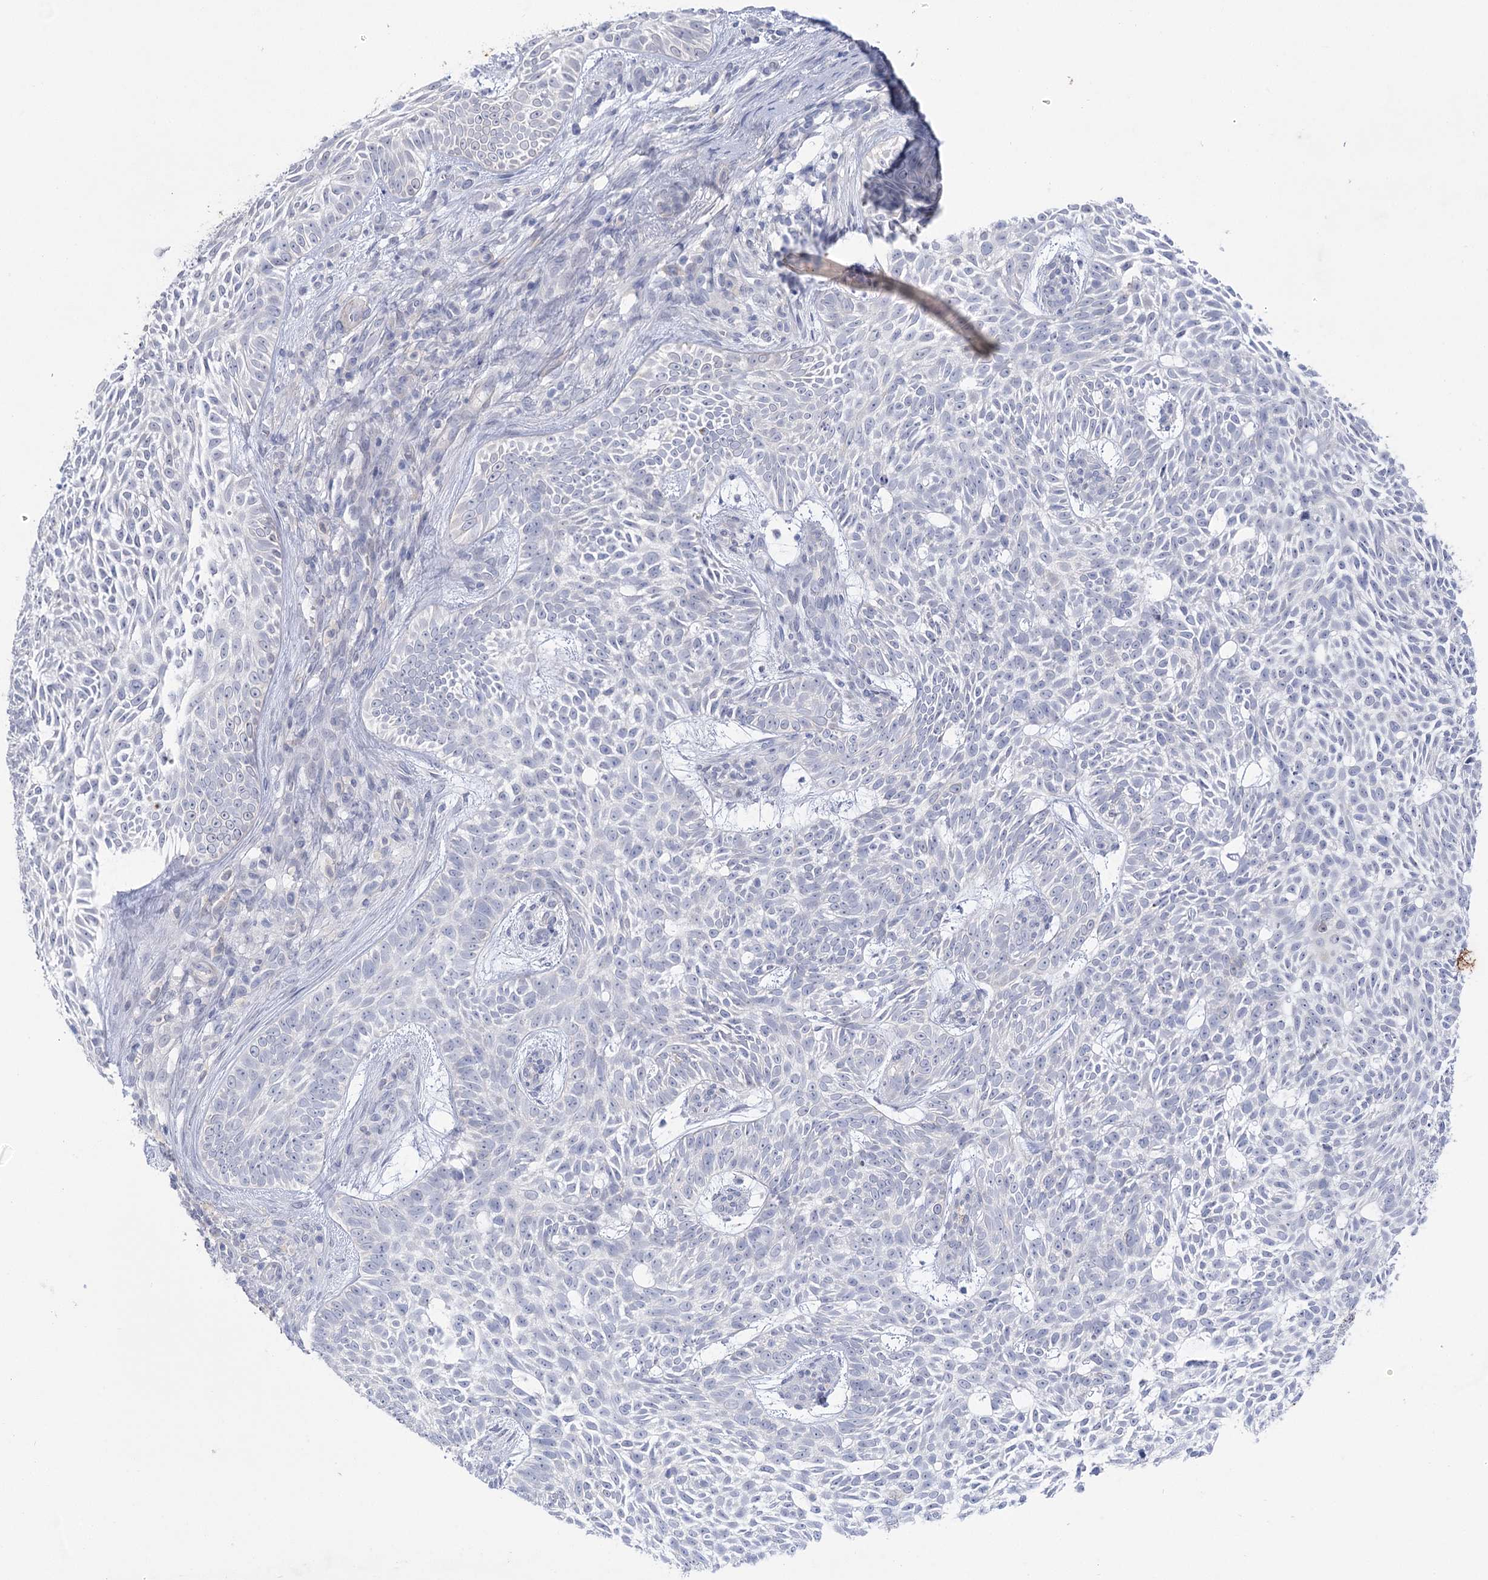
{"staining": {"intensity": "negative", "quantity": "none", "location": "none"}, "tissue": "skin cancer", "cell_type": "Tumor cells", "image_type": "cancer", "snomed": [{"axis": "morphology", "description": "Basal cell carcinoma"}, {"axis": "topography", "description": "Skin"}], "caption": "IHC of skin basal cell carcinoma displays no expression in tumor cells.", "gene": "CCDC88A", "patient": {"sex": "male", "age": 75}}